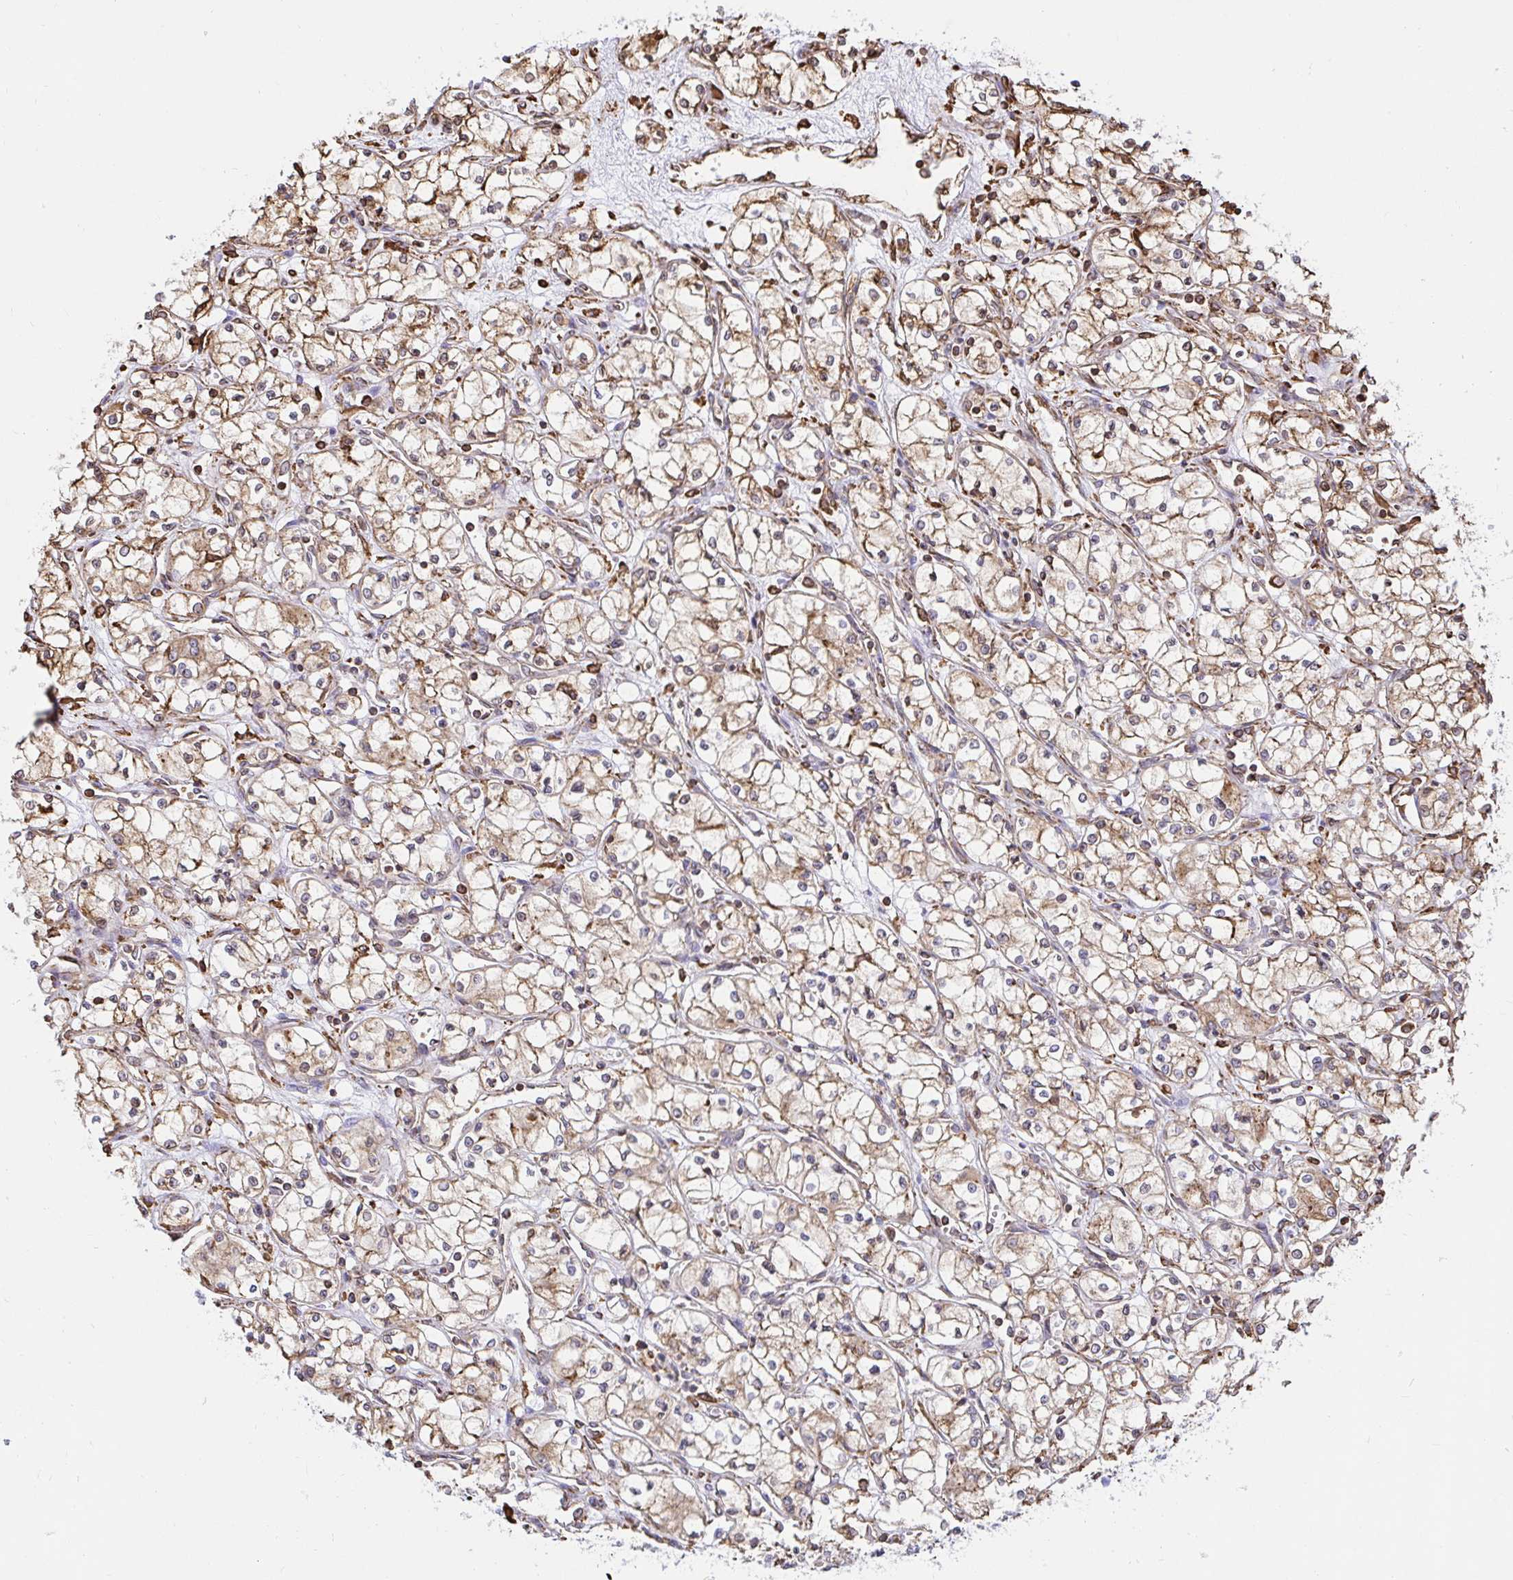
{"staining": {"intensity": "moderate", "quantity": ">75%", "location": "cytoplasmic/membranous"}, "tissue": "renal cancer", "cell_type": "Tumor cells", "image_type": "cancer", "snomed": [{"axis": "morphology", "description": "Normal tissue, NOS"}, {"axis": "morphology", "description": "Adenocarcinoma, NOS"}, {"axis": "topography", "description": "Kidney"}], "caption": "Protein staining exhibits moderate cytoplasmic/membranous positivity in approximately >75% of tumor cells in renal cancer. (Brightfield microscopy of DAB IHC at high magnification).", "gene": "CLGN", "patient": {"sex": "male", "age": 59}}